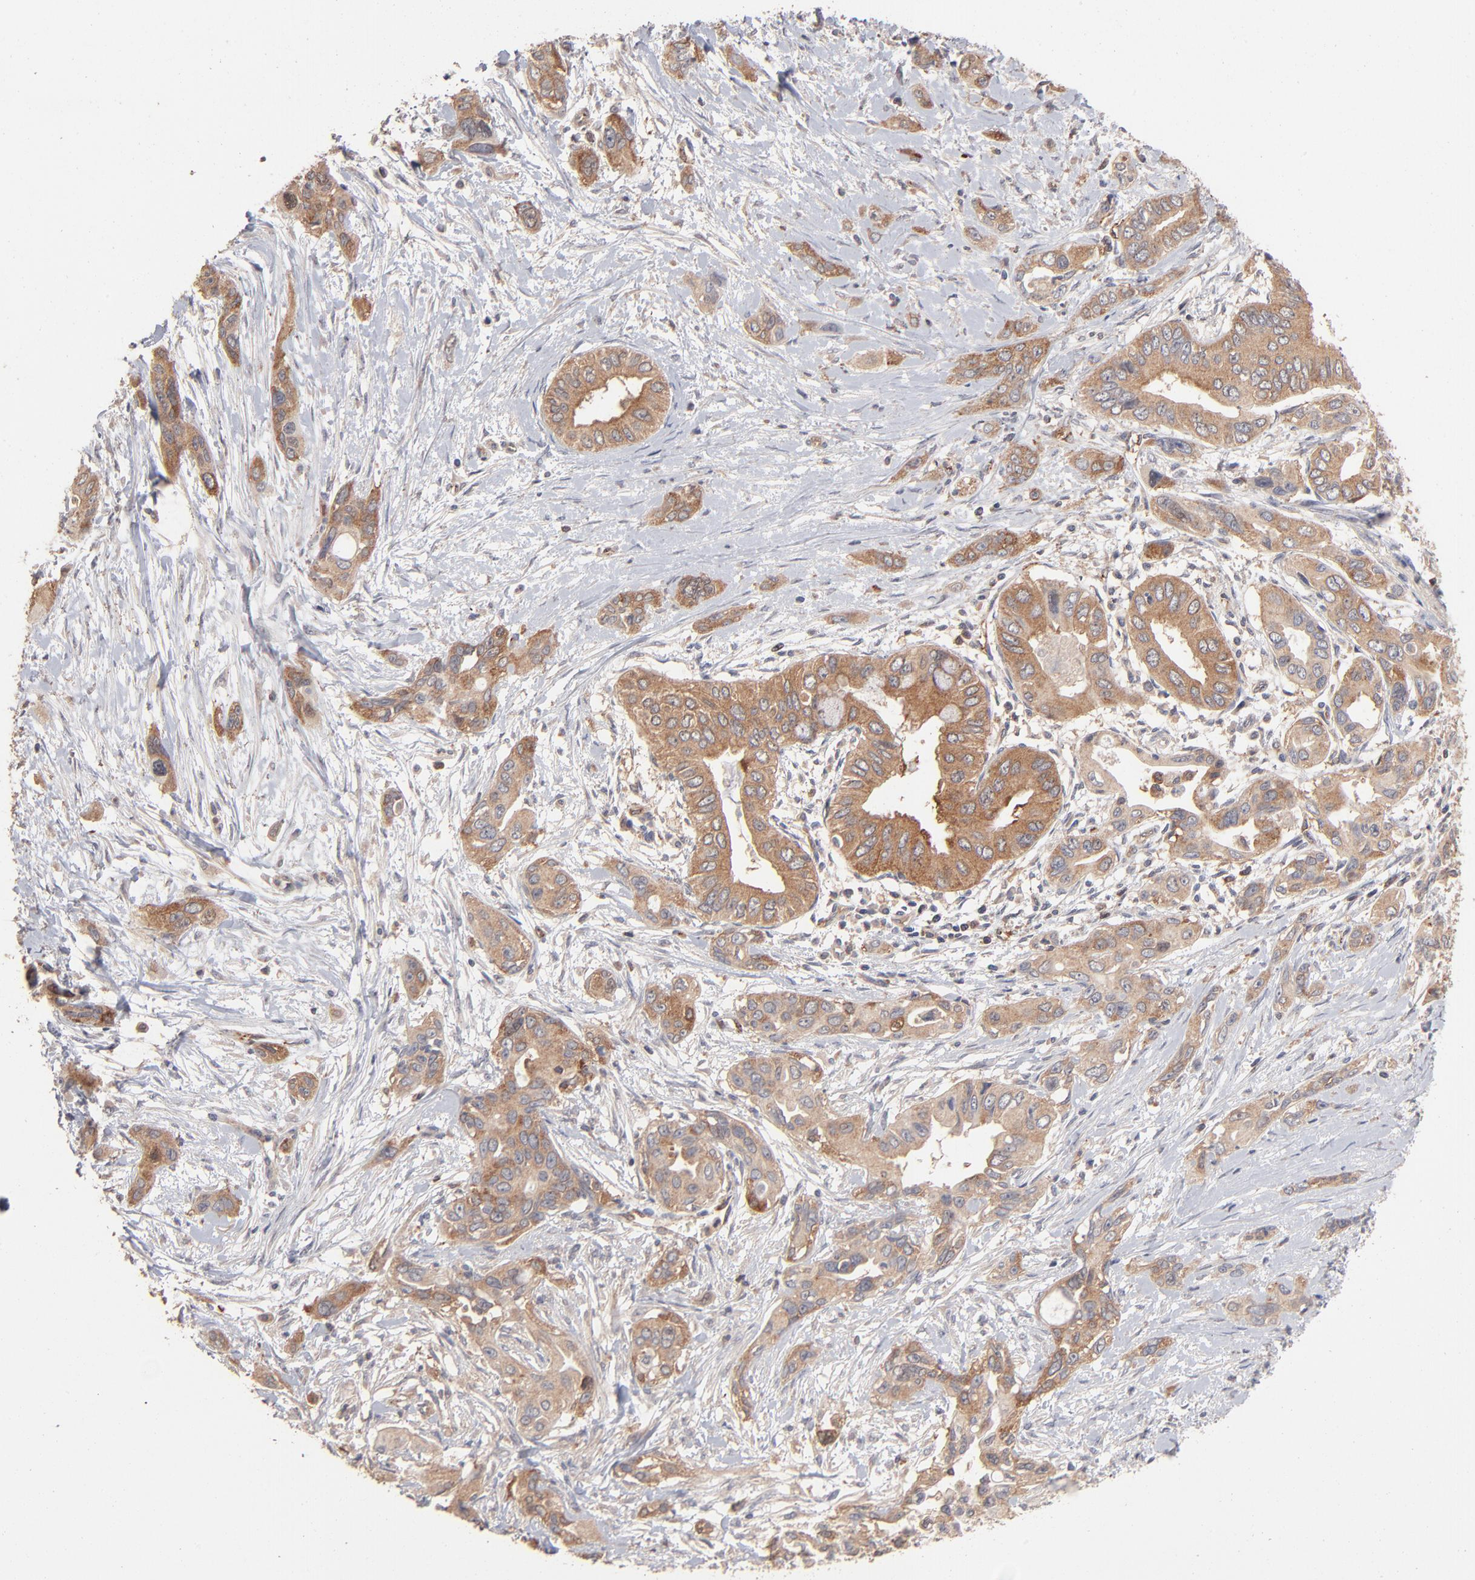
{"staining": {"intensity": "moderate", "quantity": ">75%", "location": "cytoplasmic/membranous"}, "tissue": "pancreatic cancer", "cell_type": "Tumor cells", "image_type": "cancer", "snomed": [{"axis": "morphology", "description": "Adenocarcinoma, NOS"}, {"axis": "topography", "description": "Pancreas"}], "caption": "There is medium levels of moderate cytoplasmic/membranous positivity in tumor cells of pancreatic adenocarcinoma, as demonstrated by immunohistochemical staining (brown color).", "gene": "IVNS1ABP", "patient": {"sex": "female", "age": 60}}